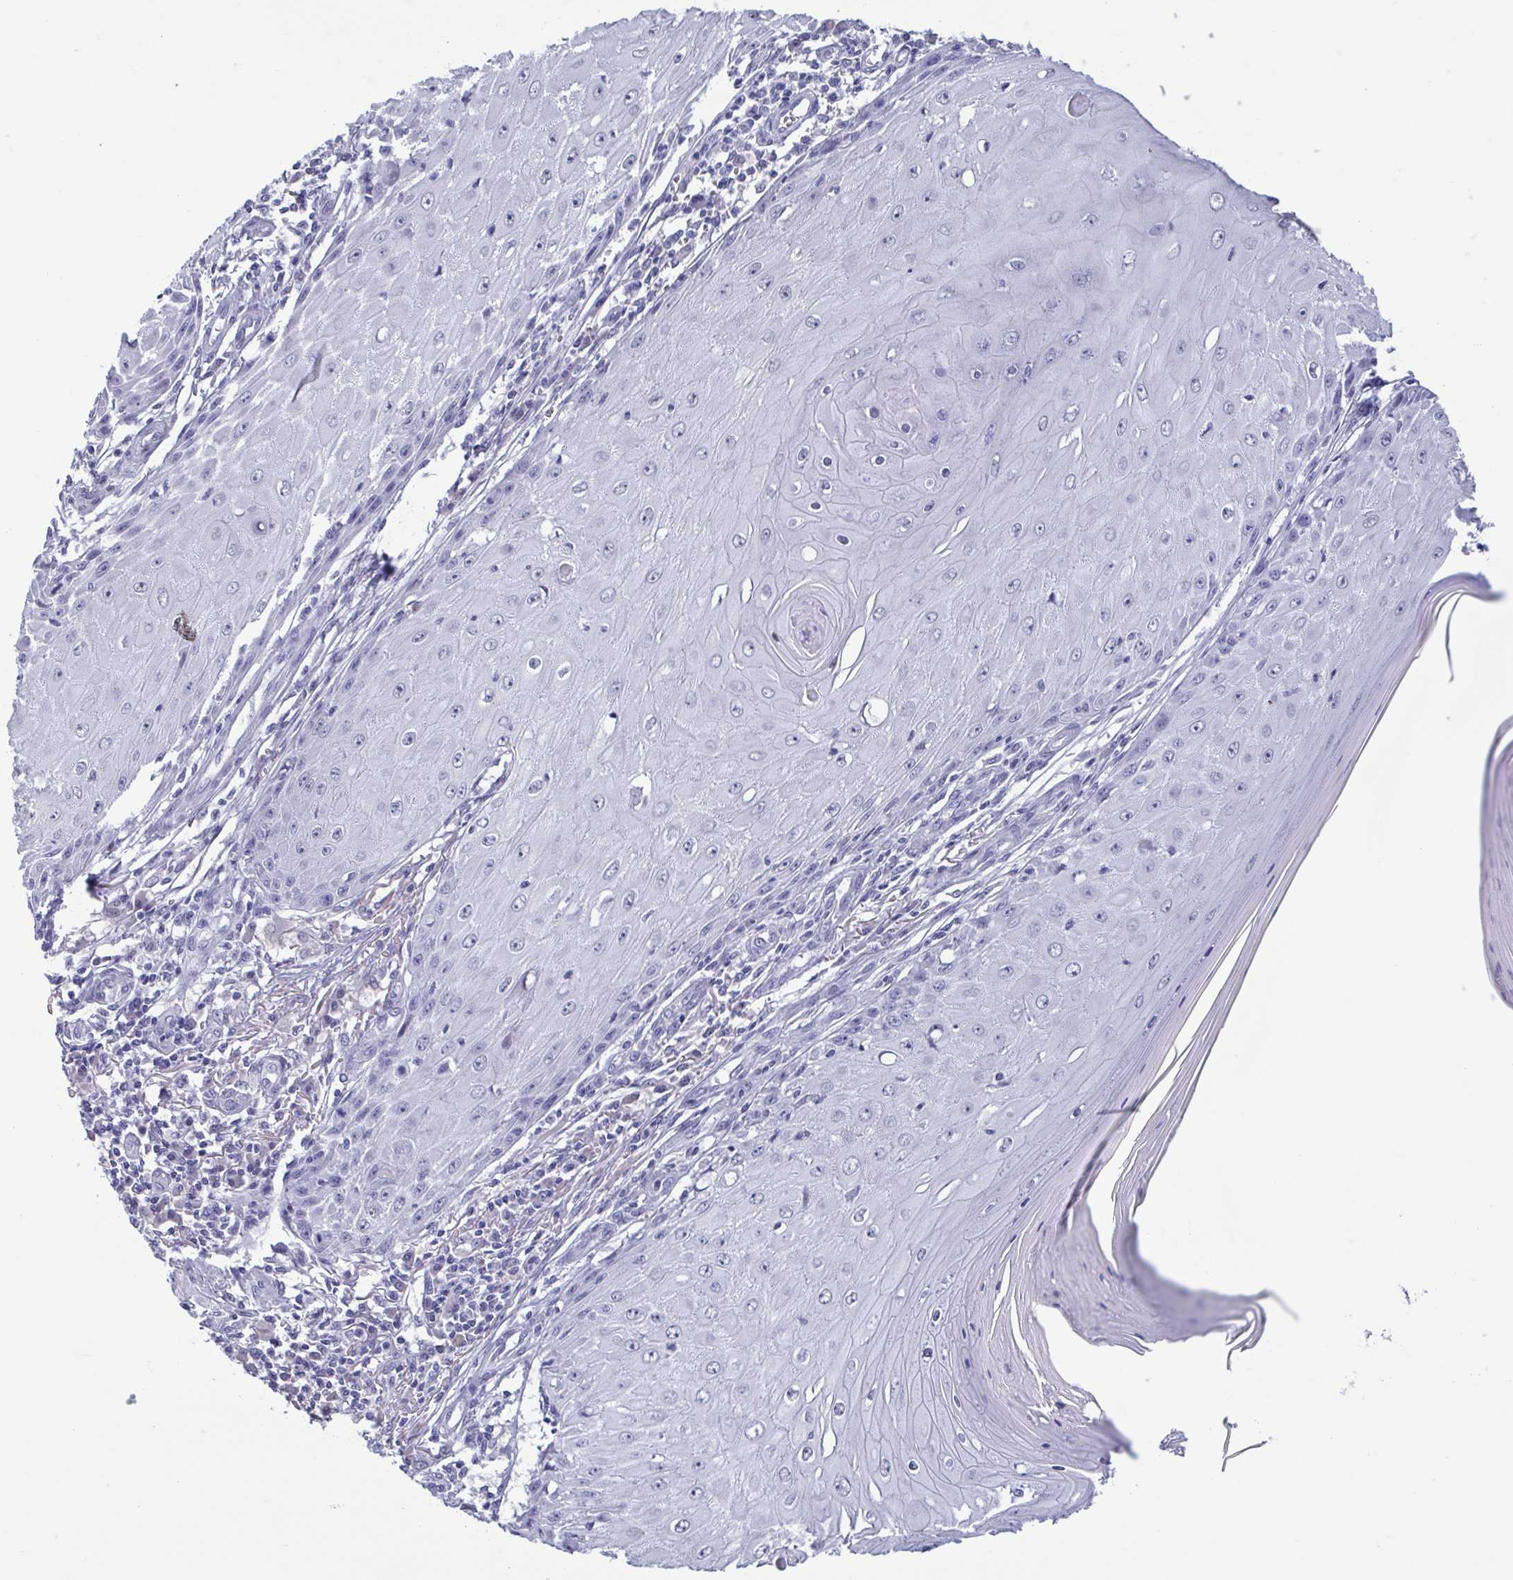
{"staining": {"intensity": "negative", "quantity": "none", "location": "none"}, "tissue": "skin cancer", "cell_type": "Tumor cells", "image_type": "cancer", "snomed": [{"axis": "morphology", "description": "Squamous cell carcinoma, NOS"}, {"axis": "topography", "description": "Skin"}], "caption": "Tumor cells are negative for protein expression in human skin cancer. (DAB (3,3'-diaminobenzidine) IHC visualized using brightfield microscopy, high magnification).", "gene": "PERM1", "patient": {"sex": "female", "age": 73}}